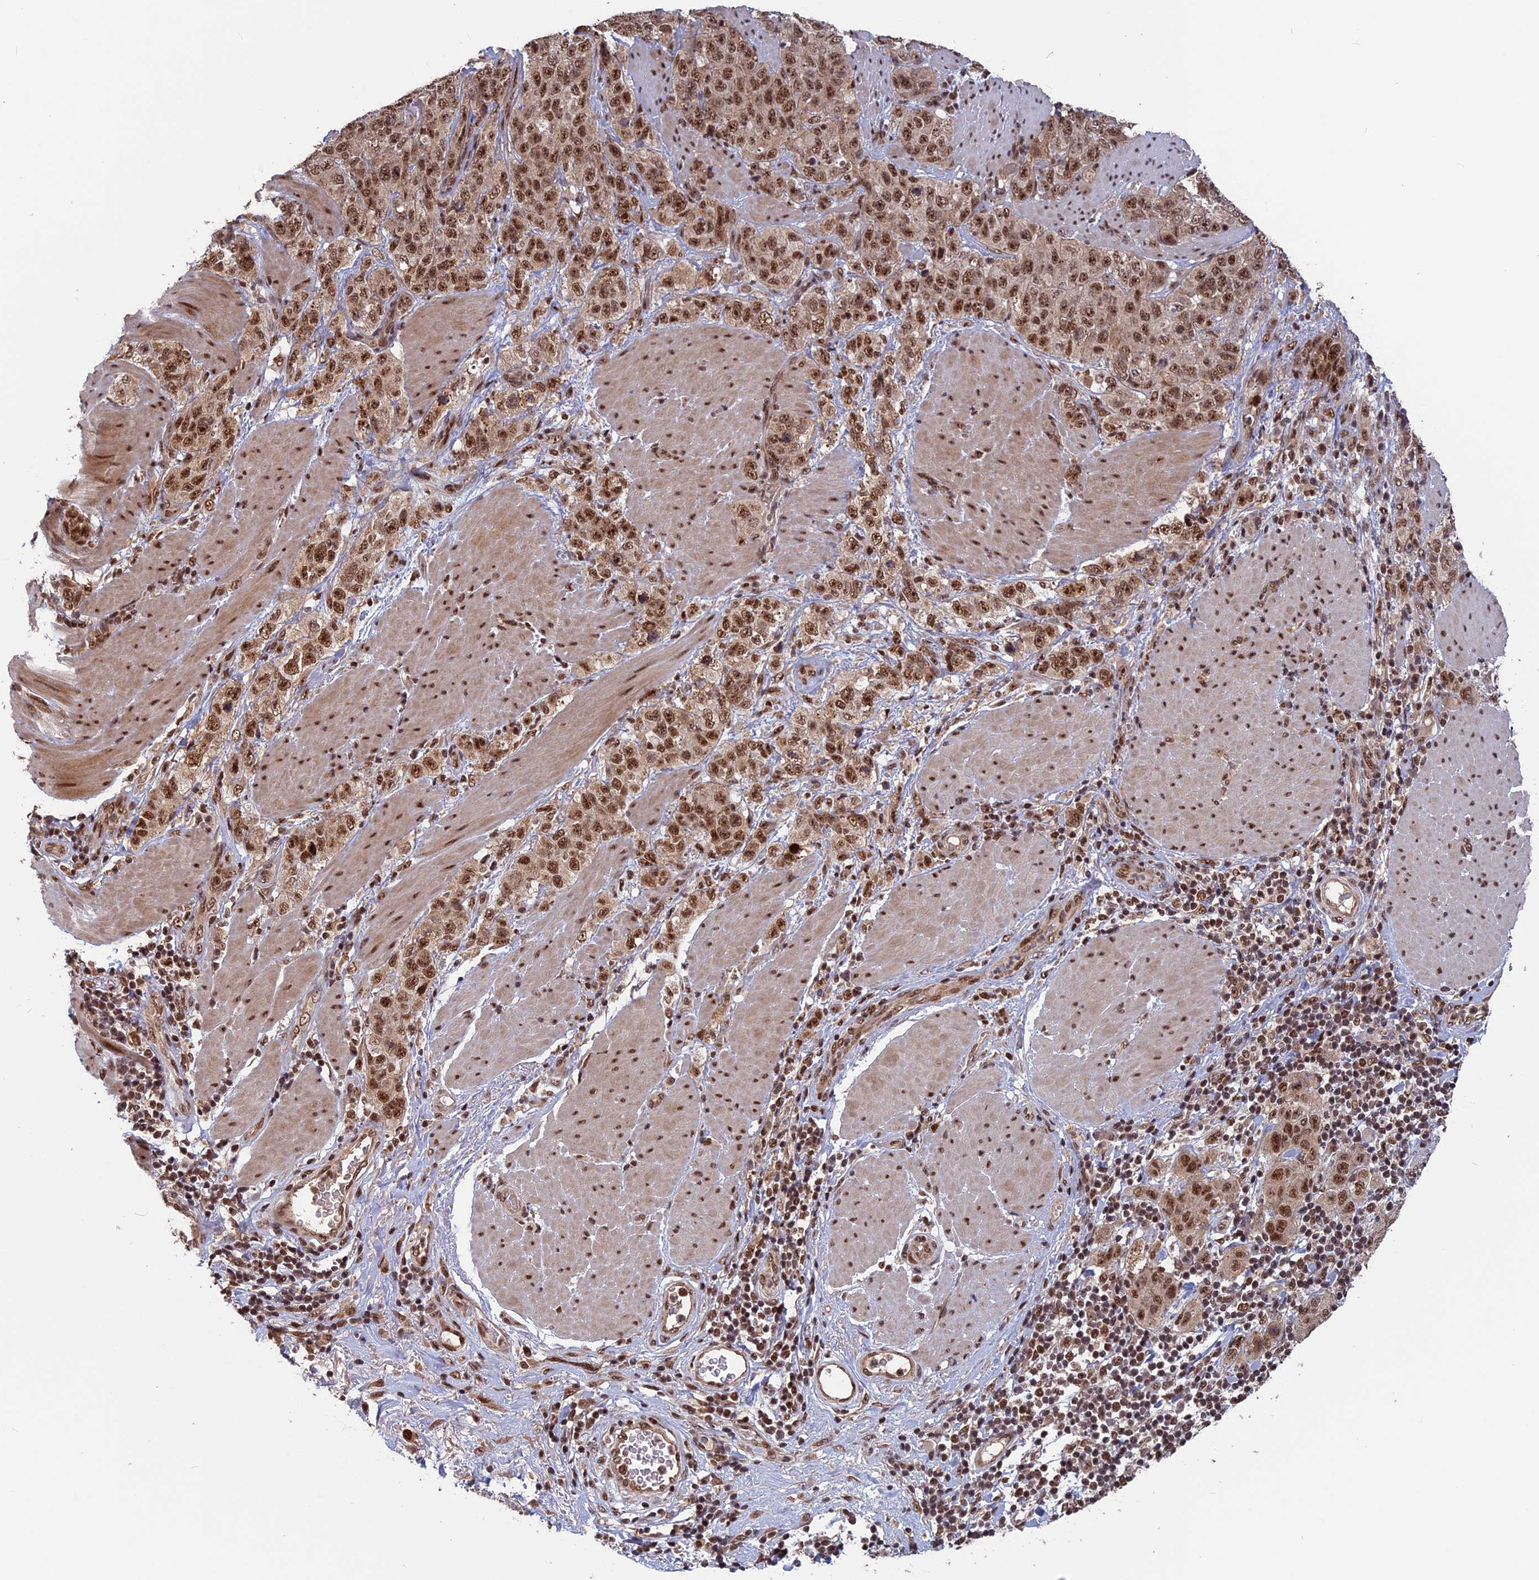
{"staining": {"intensity": "moderate", "quantity": ">75%", "location": "nuclear"}, "tissue": "stomach cancer", "cell_type": "Tumor cells", "image_type": "cancer", "snomed": [{"axis": "morphology", "description": "Adenocarcinoma, NOS"}, {"axis": "topography", "description": "Stomach"}], "caption": "The photomicrograph demonstrates staining of stomach cancer (adenocarcinoma), revealing moderate nuclear protein staining (brown color) within tumor cells.", "gene": "CACTIN", "patient": {"sex": "male", "age": 48}}